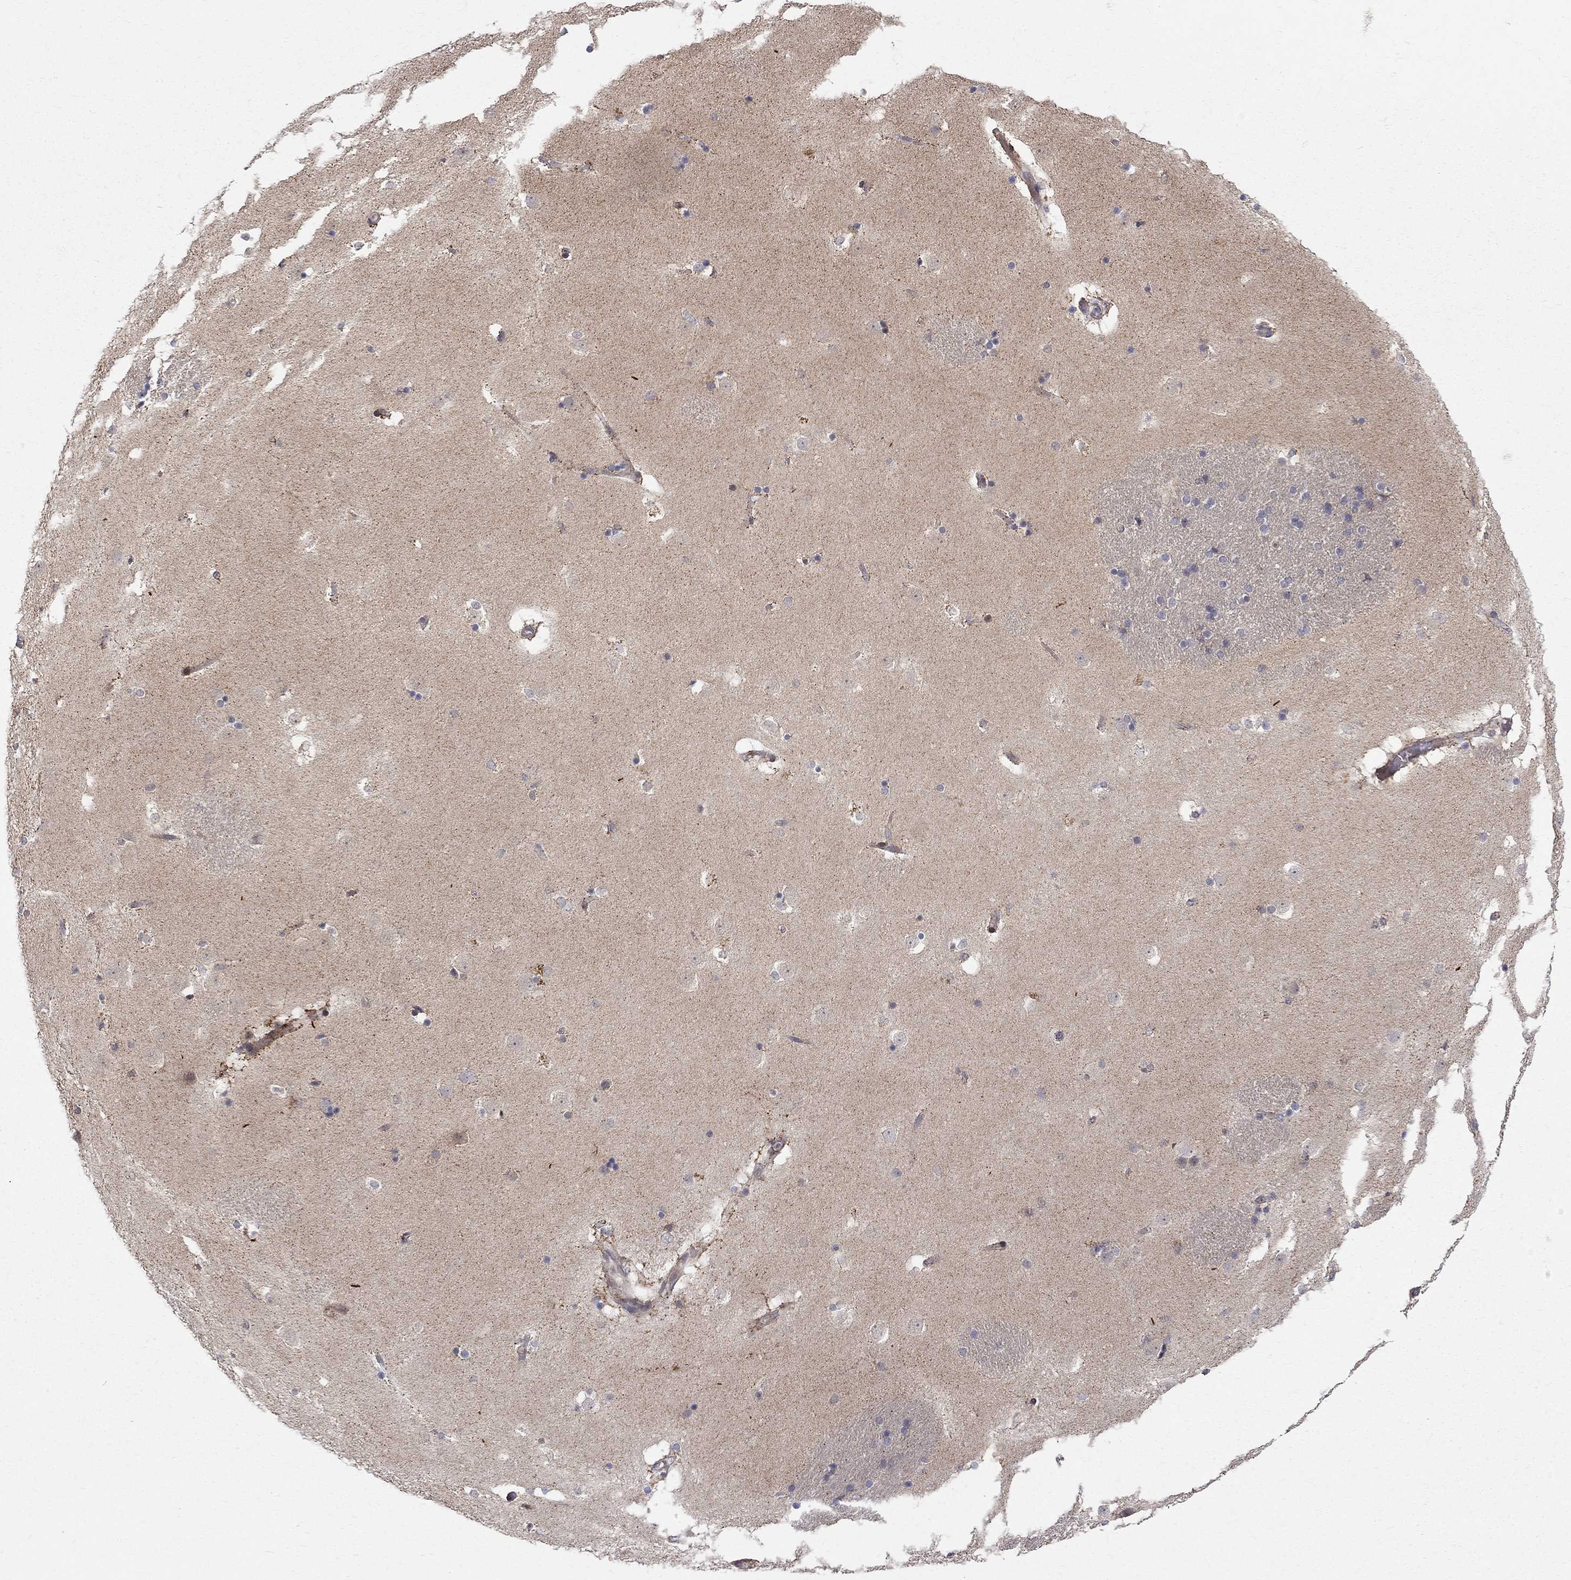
{"staining": {"intensity": "moderate", "quantity": "<25%", "location": "cytoplasmic/membranous"}, "tissue": "caudate", "cell_type": "Glial cells", "image_type": "normal", "snomed": [{"axis": "morphology", "description": "Normal tissue, NOS"}, {"axis": "topography", "description": "Lateral ventricle wall"}], "caption": "Moderate cytoplasmic/membranous positivity is seen in approximately <25% of glial cells in benign caudate. (DAB = brown stain, brightfield microscopy at high magnification).", "gene": "WDR19", "patient": {"sex": "male", "age": 51}}